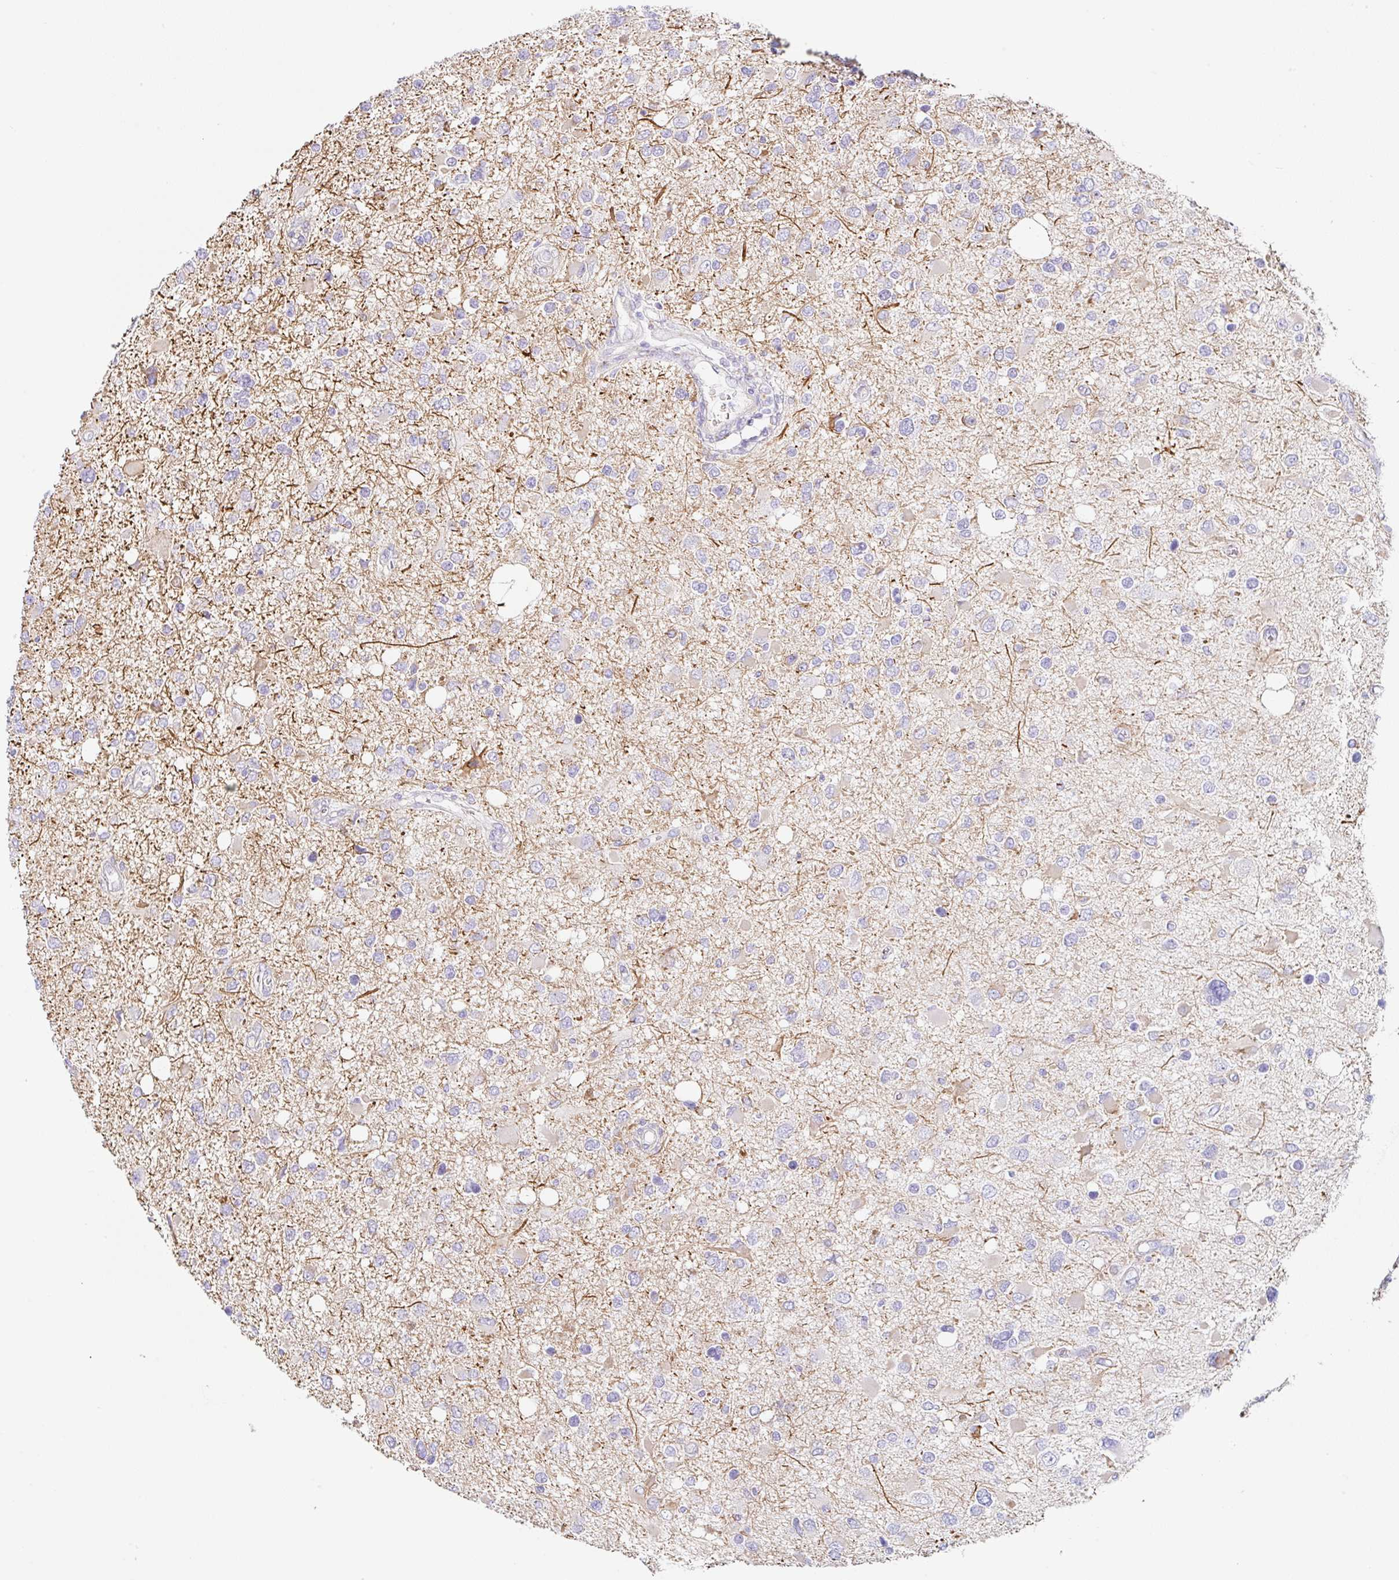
{"staining": {"intensity": "negative", "quantity": "none", "location": "none"}, "tissue": "glioma", "cell_type": "Tumor cells", "image_type": "cancer", "snomed": [{"axis": "morphology", "description": "Glioma, malignant, High grade"}, {"axis": "topography", "description": "Brain"}], "caption": "DAB immunohistochemical staining of malignant high-grade glioma reveals no significant positivity in tumor cells.", "gene": "DKK4", "patient": {"sex": "male", "age": 53}}